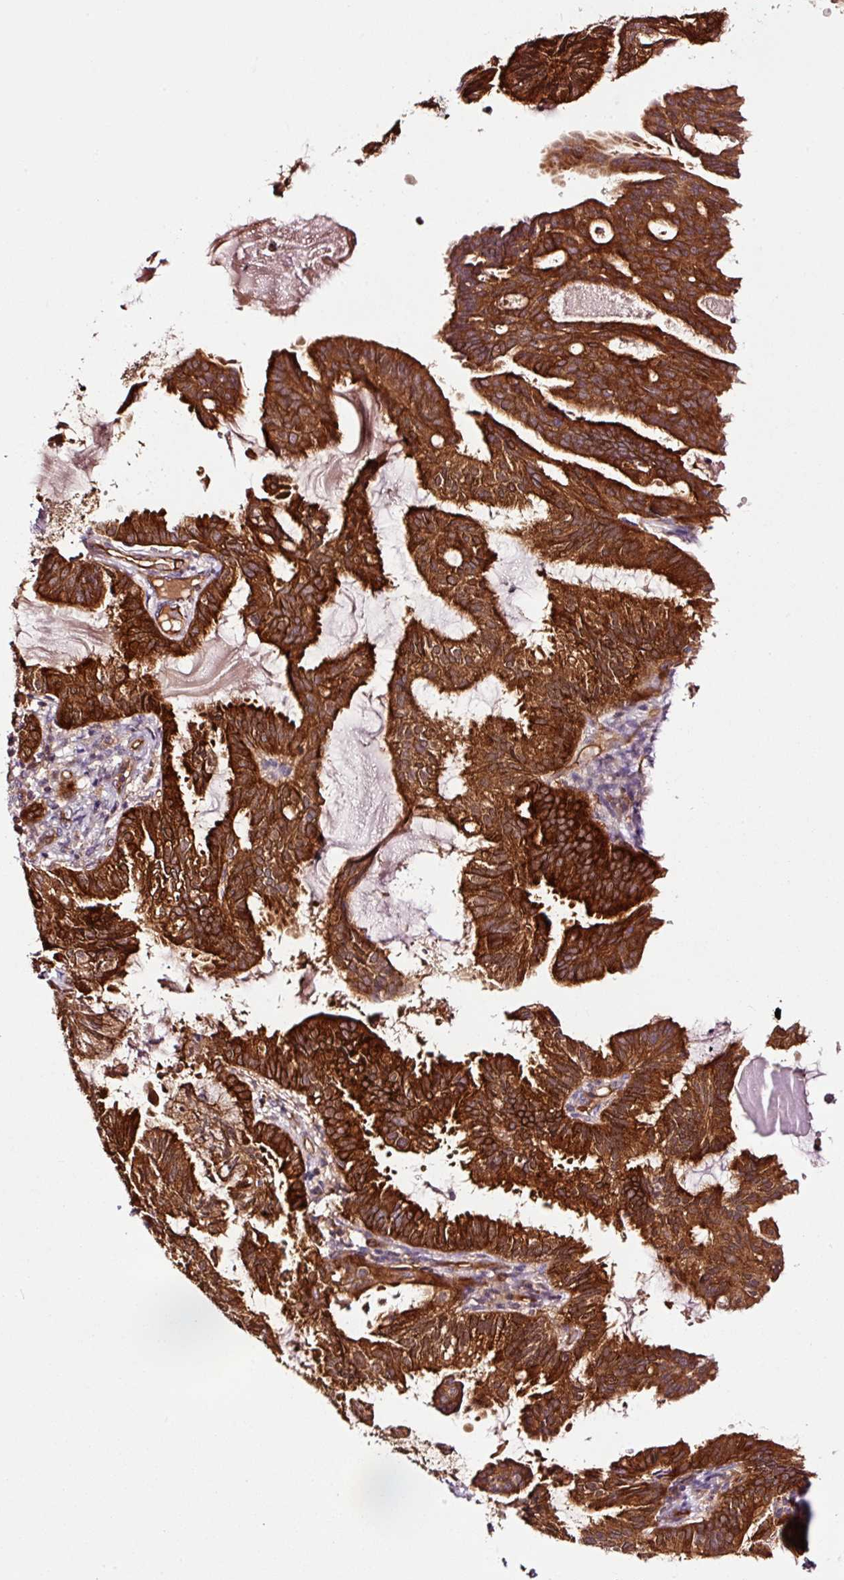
{"staining": {"intensity": "strong", "quantity": ">75%", "location": "cytoplasmic/membranous"}, "tissue": "endometrial cancer", "cell_type": "Tumor cells", "image_type": "cancer", "snomed": [{"axis": "morphology", "description": "Adenocarcinoma, NOS"}, {"axis": "topography", "description": "Endometrium"}], "caption": "Strong cytoplasmic/membranous positivity is identified in about >75% of tumor cells in endometrial cancer (adenocarcinoma). The staining was performed using DAB (3,3'-diaminobenzidine), with brown indicating positive protein expression. Nuclei are stained blue with hematoxylin.", "gene": "METAP1", "patient": {"sex": "female", "age": 86}}